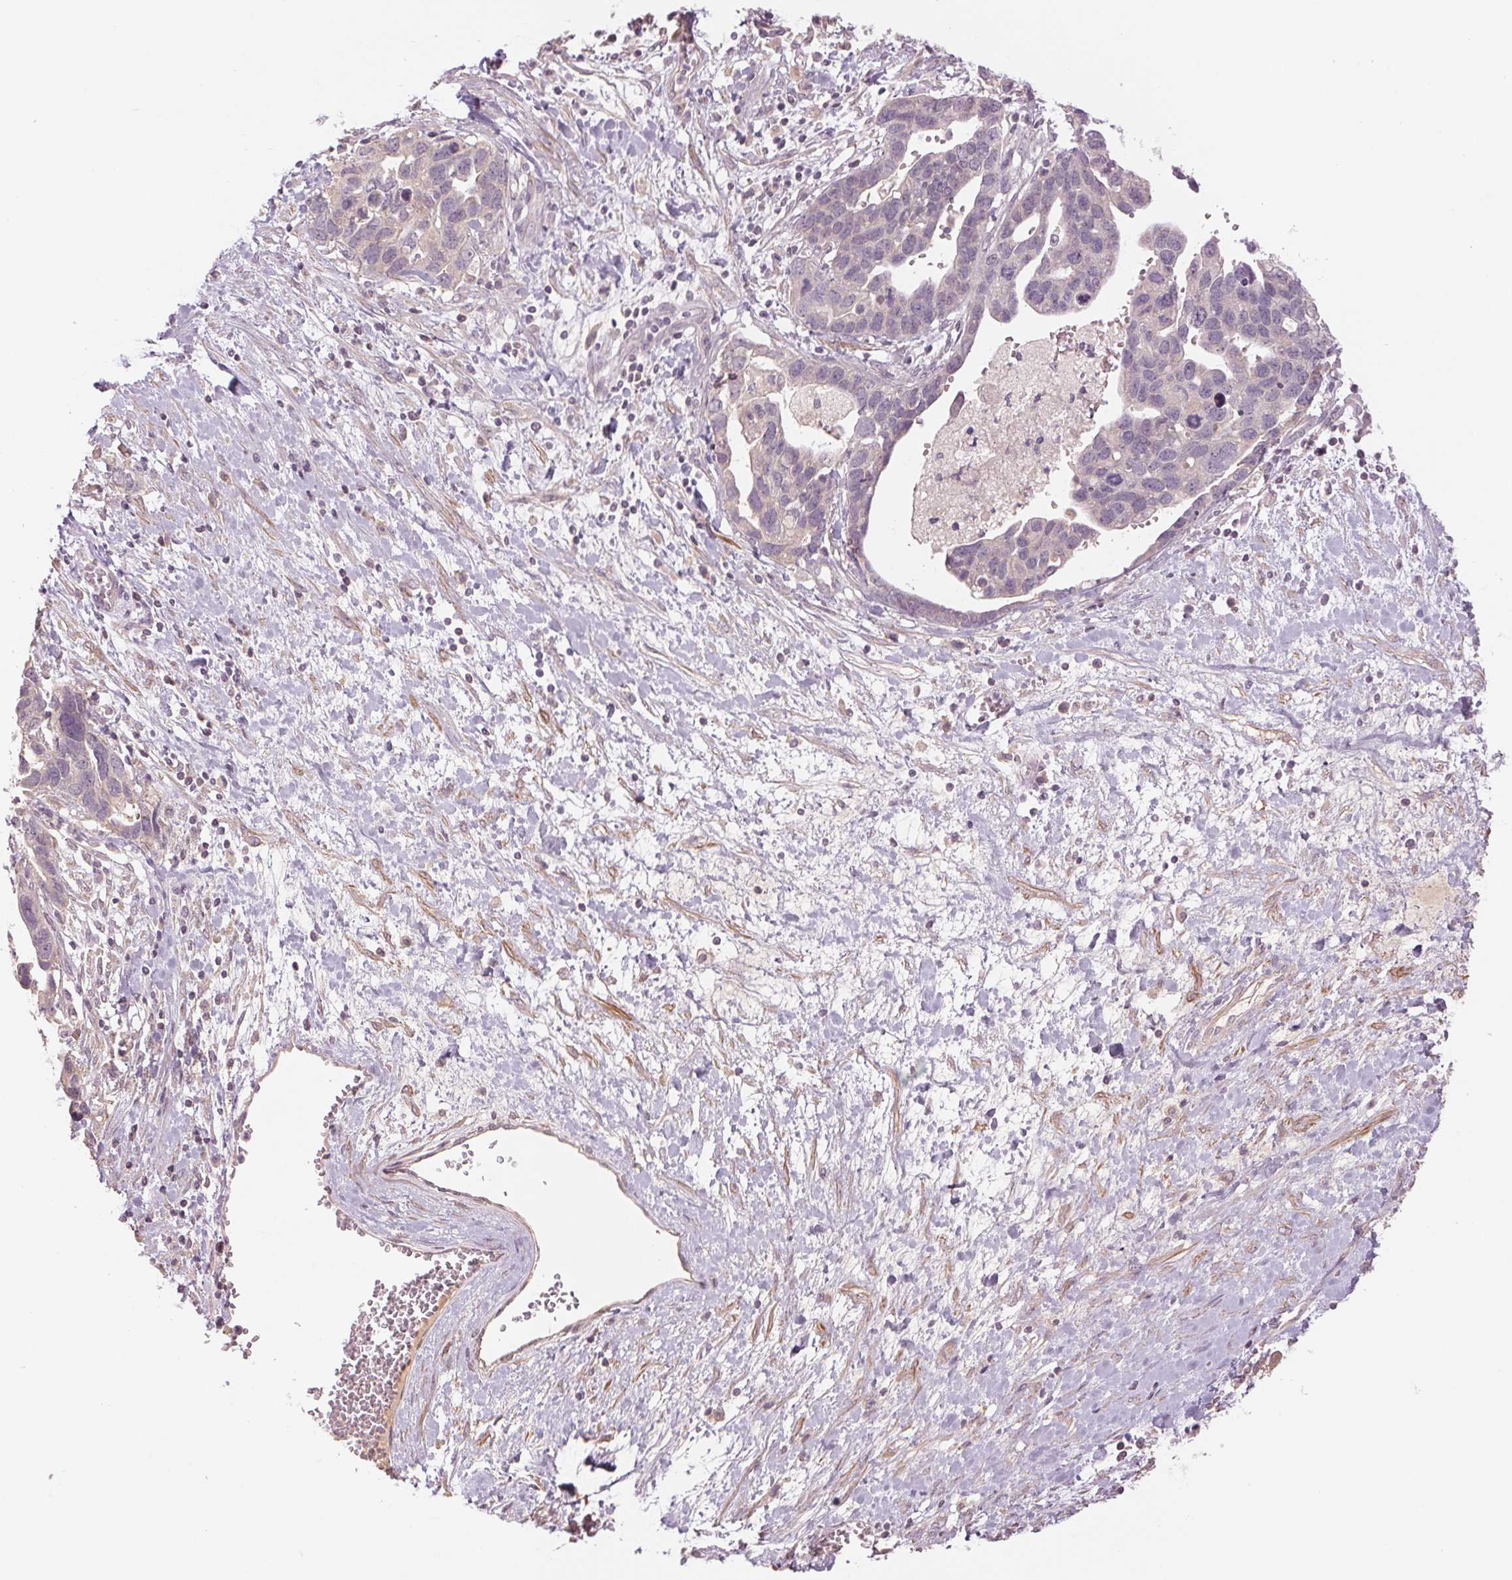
{"staining": {"intensity": "negative", "quantity": "none", "location": "none"}, "tissue": "ovarian cancer", "cell_type": "Tumor cells", "image_type": "cancer", "snomed": [{"axis": "morphology", "description": "Cystadenocarcinoma, serous, NOS"}, {"axis": "topography", "description": "Ovary"}], "caption": "There is no significant expression in tumor cells of serous cystadenocarcinoma (ovarian).", "gene": "PPIA", "patient": {"sex": "female", "age": 54}}